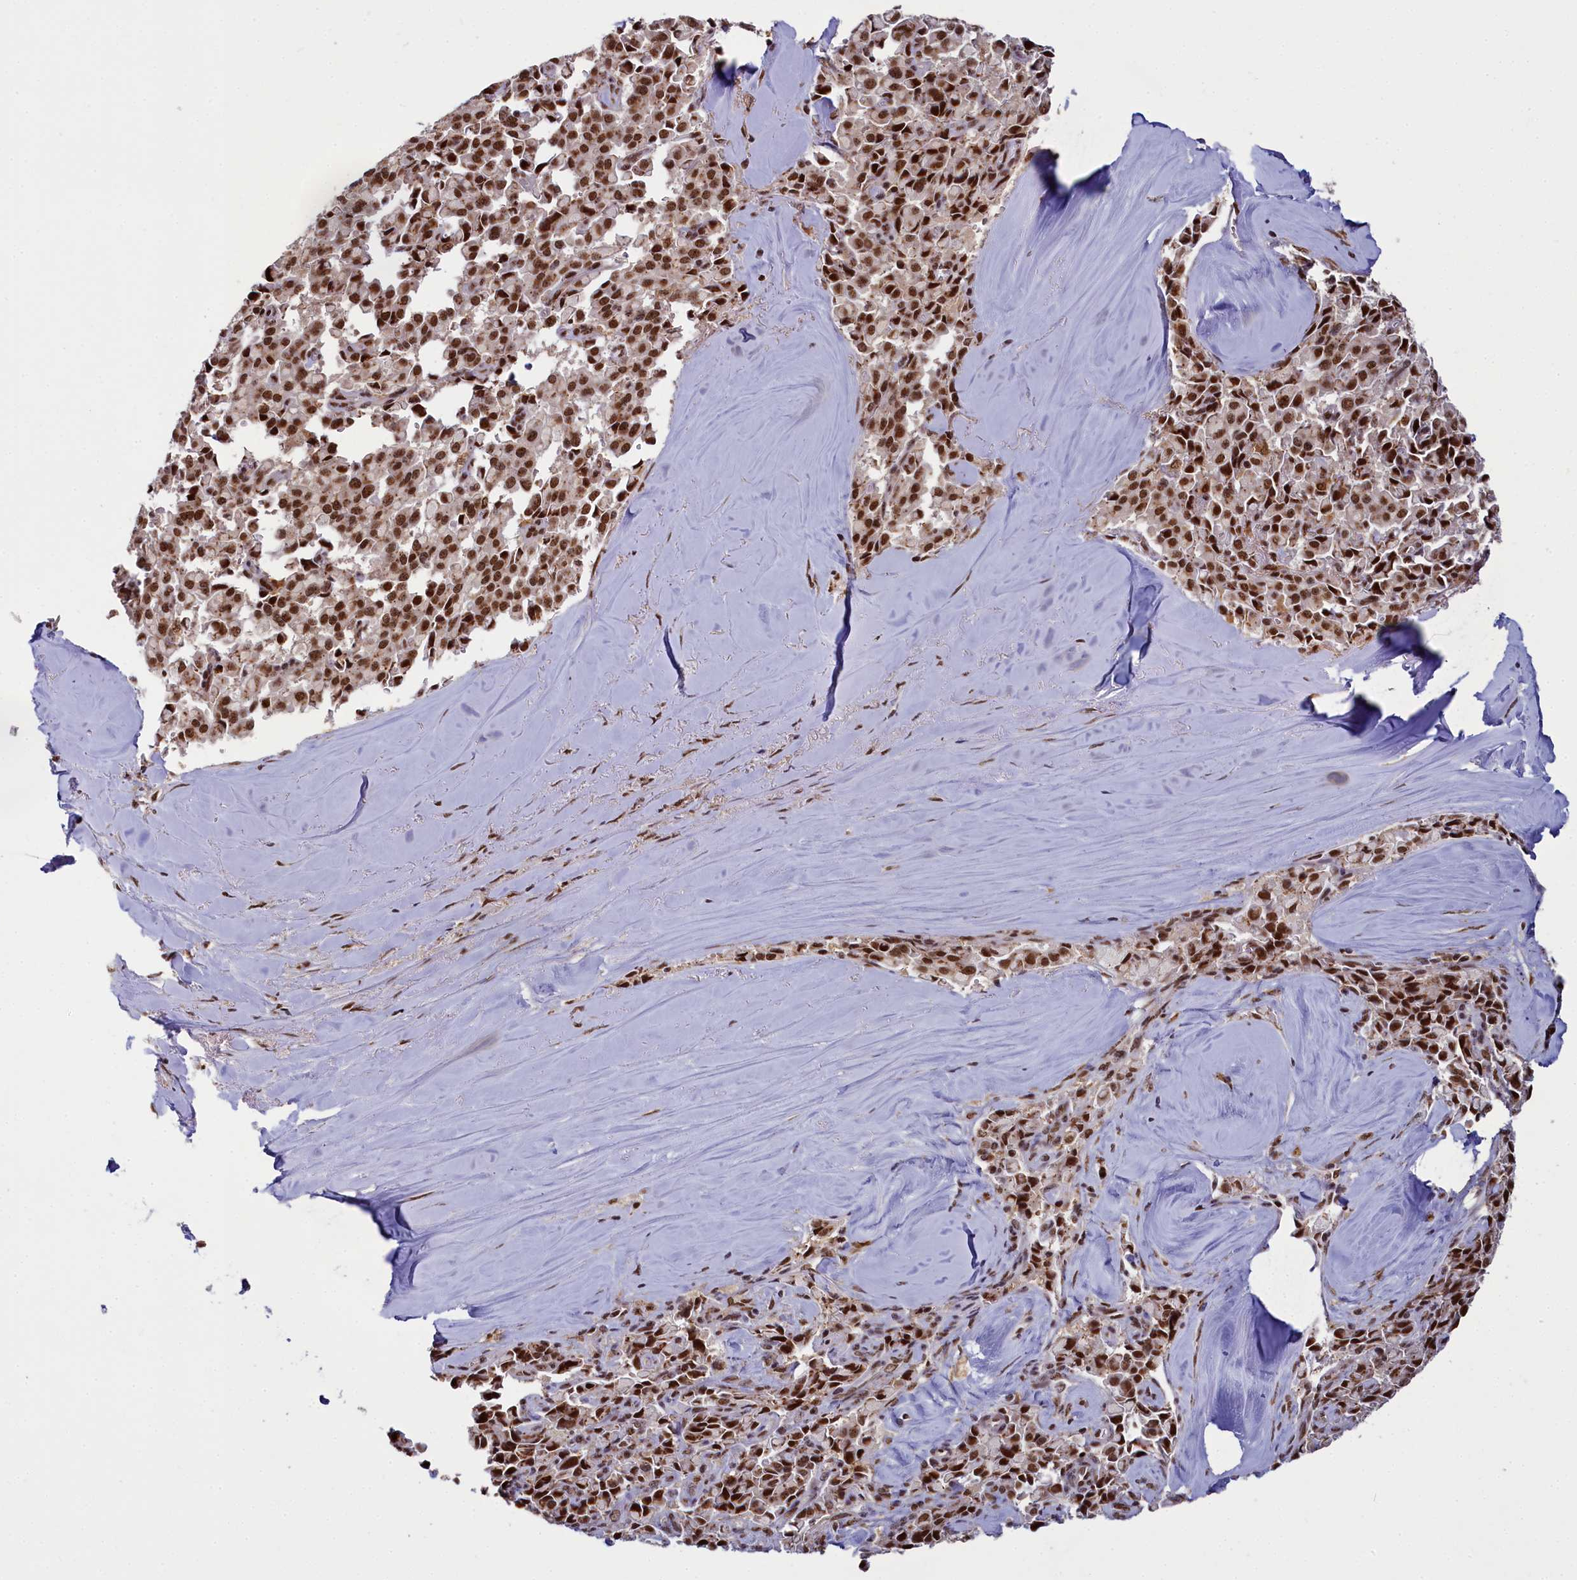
{"staining": {"intensity": "strong", "quantity": ">75%", "location": "nuclear"}, "tissue": "pancreatic cancer", "cell_type": "Tumor cells", "image_type": "cancer", "snomed": [{"axis": "morphology", "description": "Adenocarcinoma, NOS"}, {"axis": "topography", "description": "Pancreas"}], "caption": "Protein expression analysis of human adenocarcinoma (pancreatic) reveals strong nuclear positivity in approximately >75% of tumor cells. The staining was performed using DAB (3,3'-diaminobenzidine), with brown indicating positive protein expression. Nuclei are stained blue with hematoxylin.", "gene": "PPHLN1", "patient": {"sex": "male", "age": 65}}